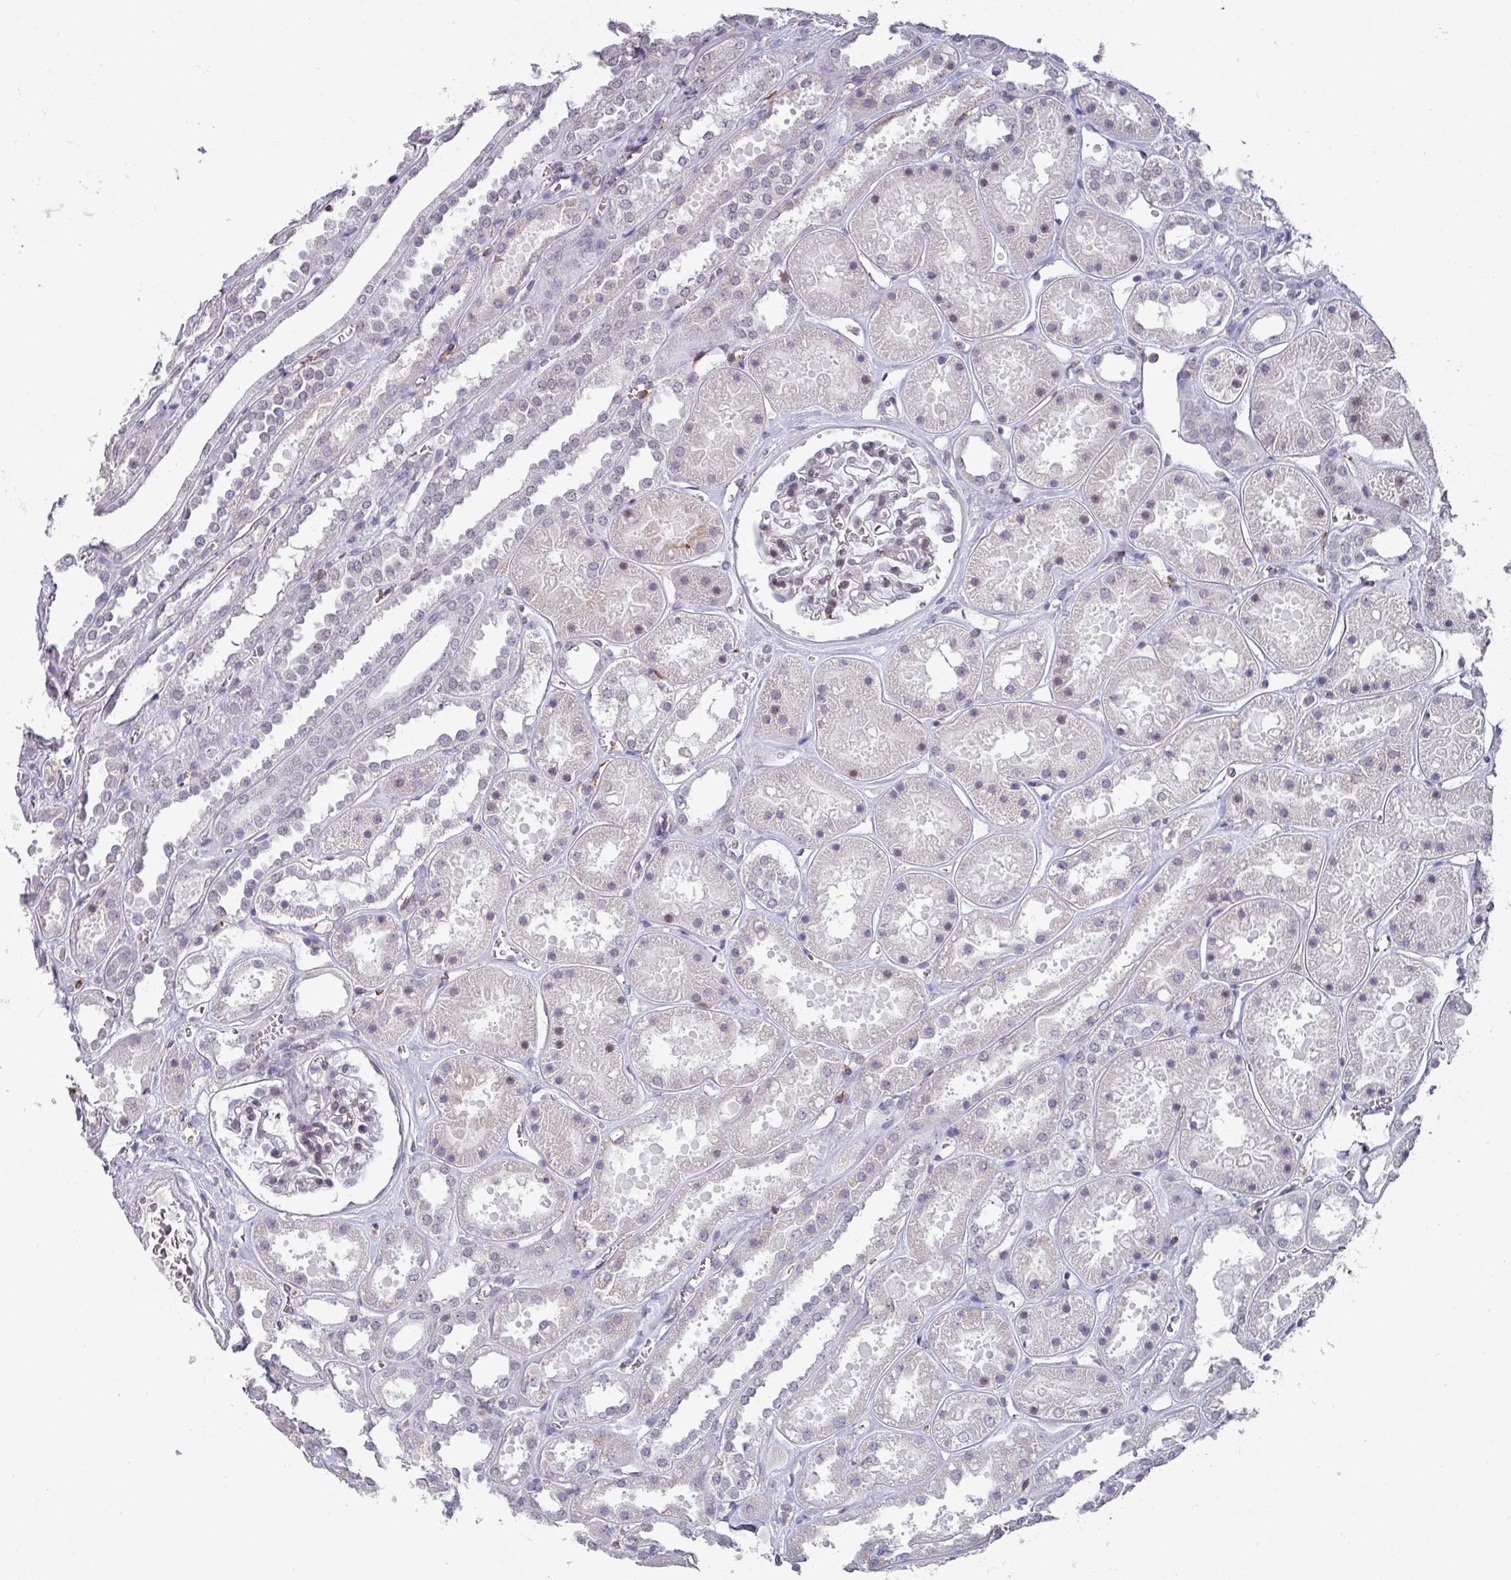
{"staining": {"intensity": "negative", "quantity": "none", "location": "none"}, "tissue": "kidney", "cell_type": "Cells in glomeruli", "image_type": "normal", "snomed": [{"axis": "morphology", "description": "Normal tissue, NOS"}, {"axis": "topography", "description": "Kidney"}], "caption": "The micrograph reveals no staining of cells in glomeruli in benign kidney.", "gene": "RASAL3", "patient": {"sex": "female", "age": 41}}